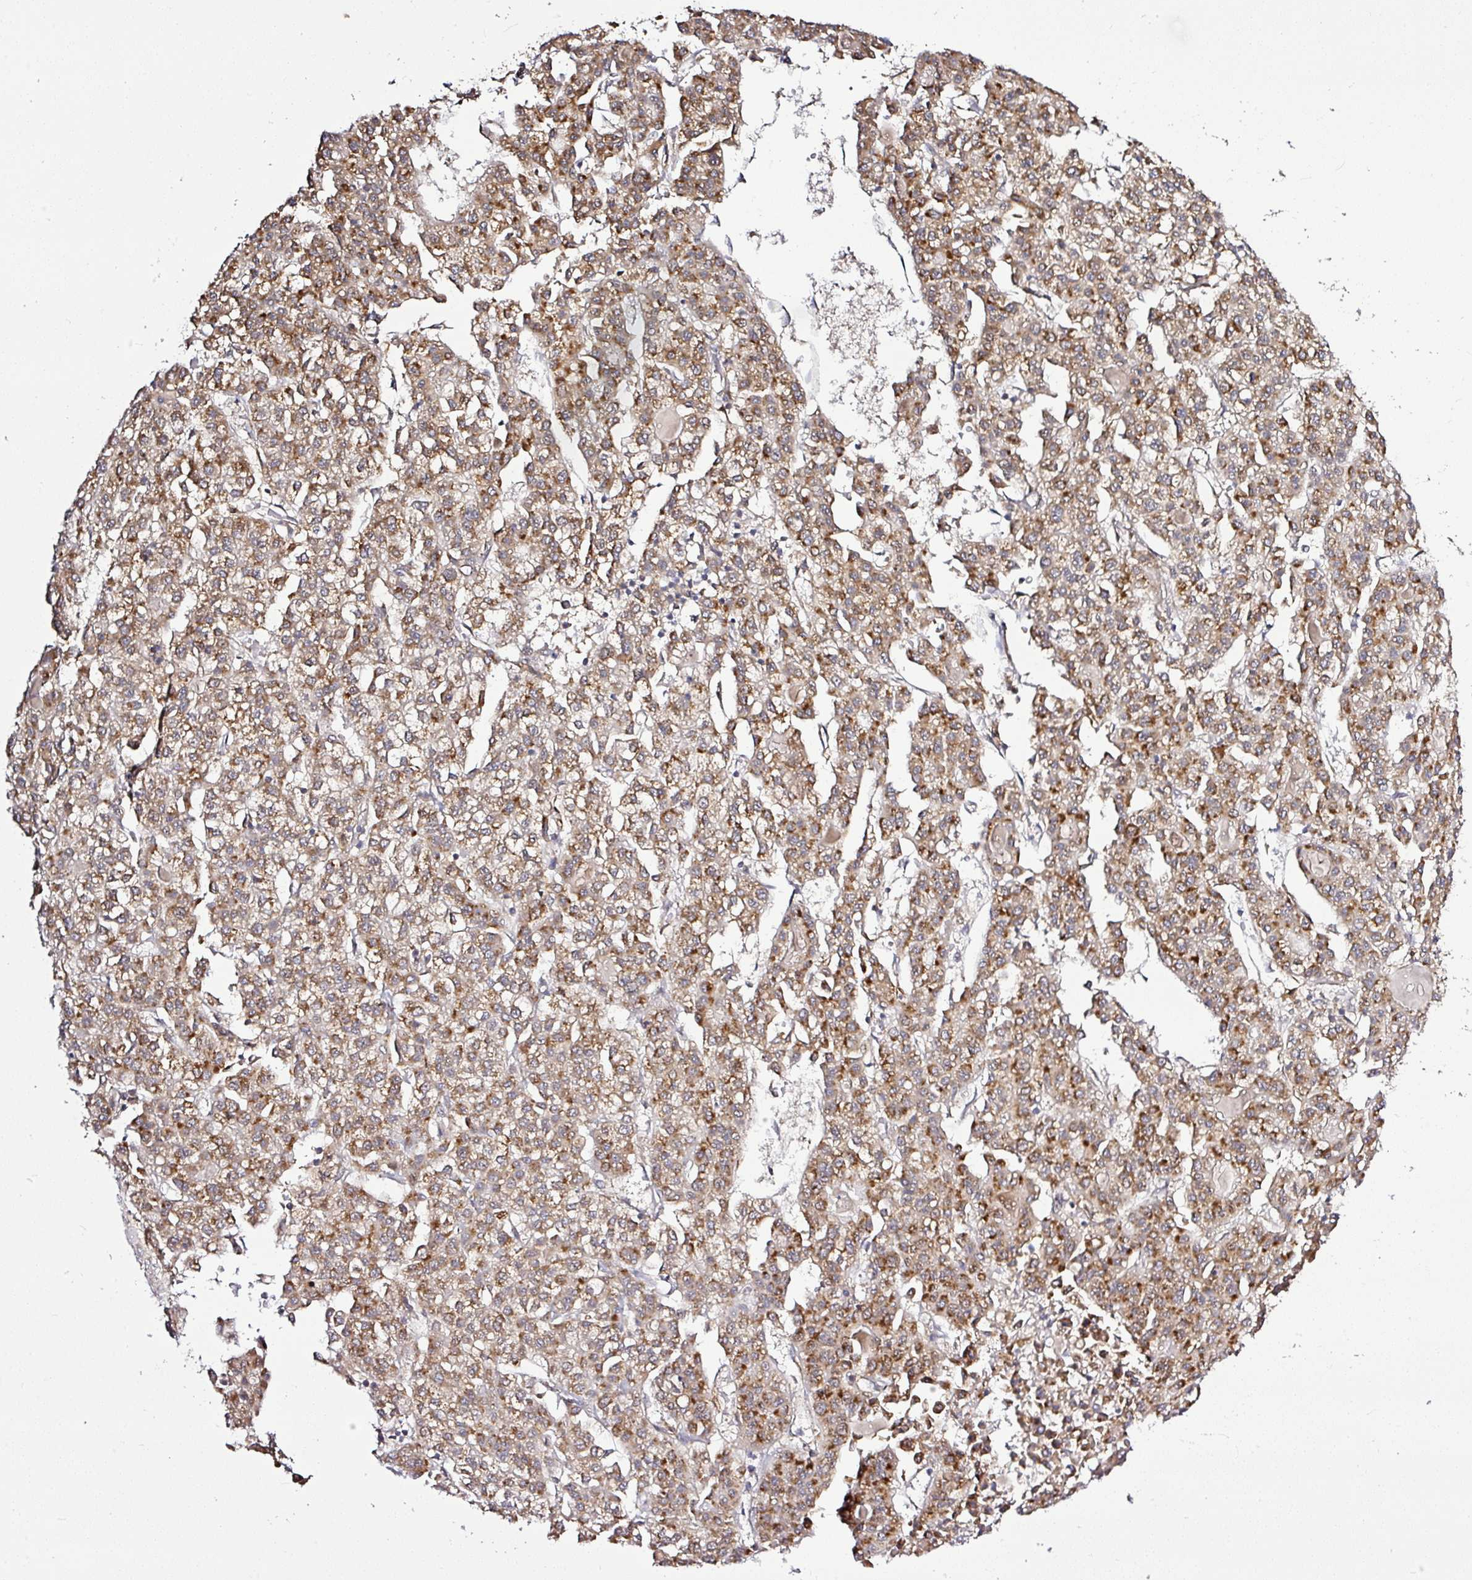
{"staining": {"intensity": "moderate", "quantity": ">75%", "location": "cytoplasmic/membranous"}, "tissue": "liver cancer", "cell_type": "Tumor cells", "image_type": "cancer", "snomed": [{"axis": "morphology", "description": "Carcinoma, Hepatocellular, NOS"}, {"axis": "topography", "description": "Liver"}], "caption": "There is medium levels of moderate cytoplasmic/membranous staining in tumor cells of liver cancer, as demonstrated by immunohistochemical staining (brown color).", "gene": "FAM153A", "patient": {"sex": "female", "age": 43}}